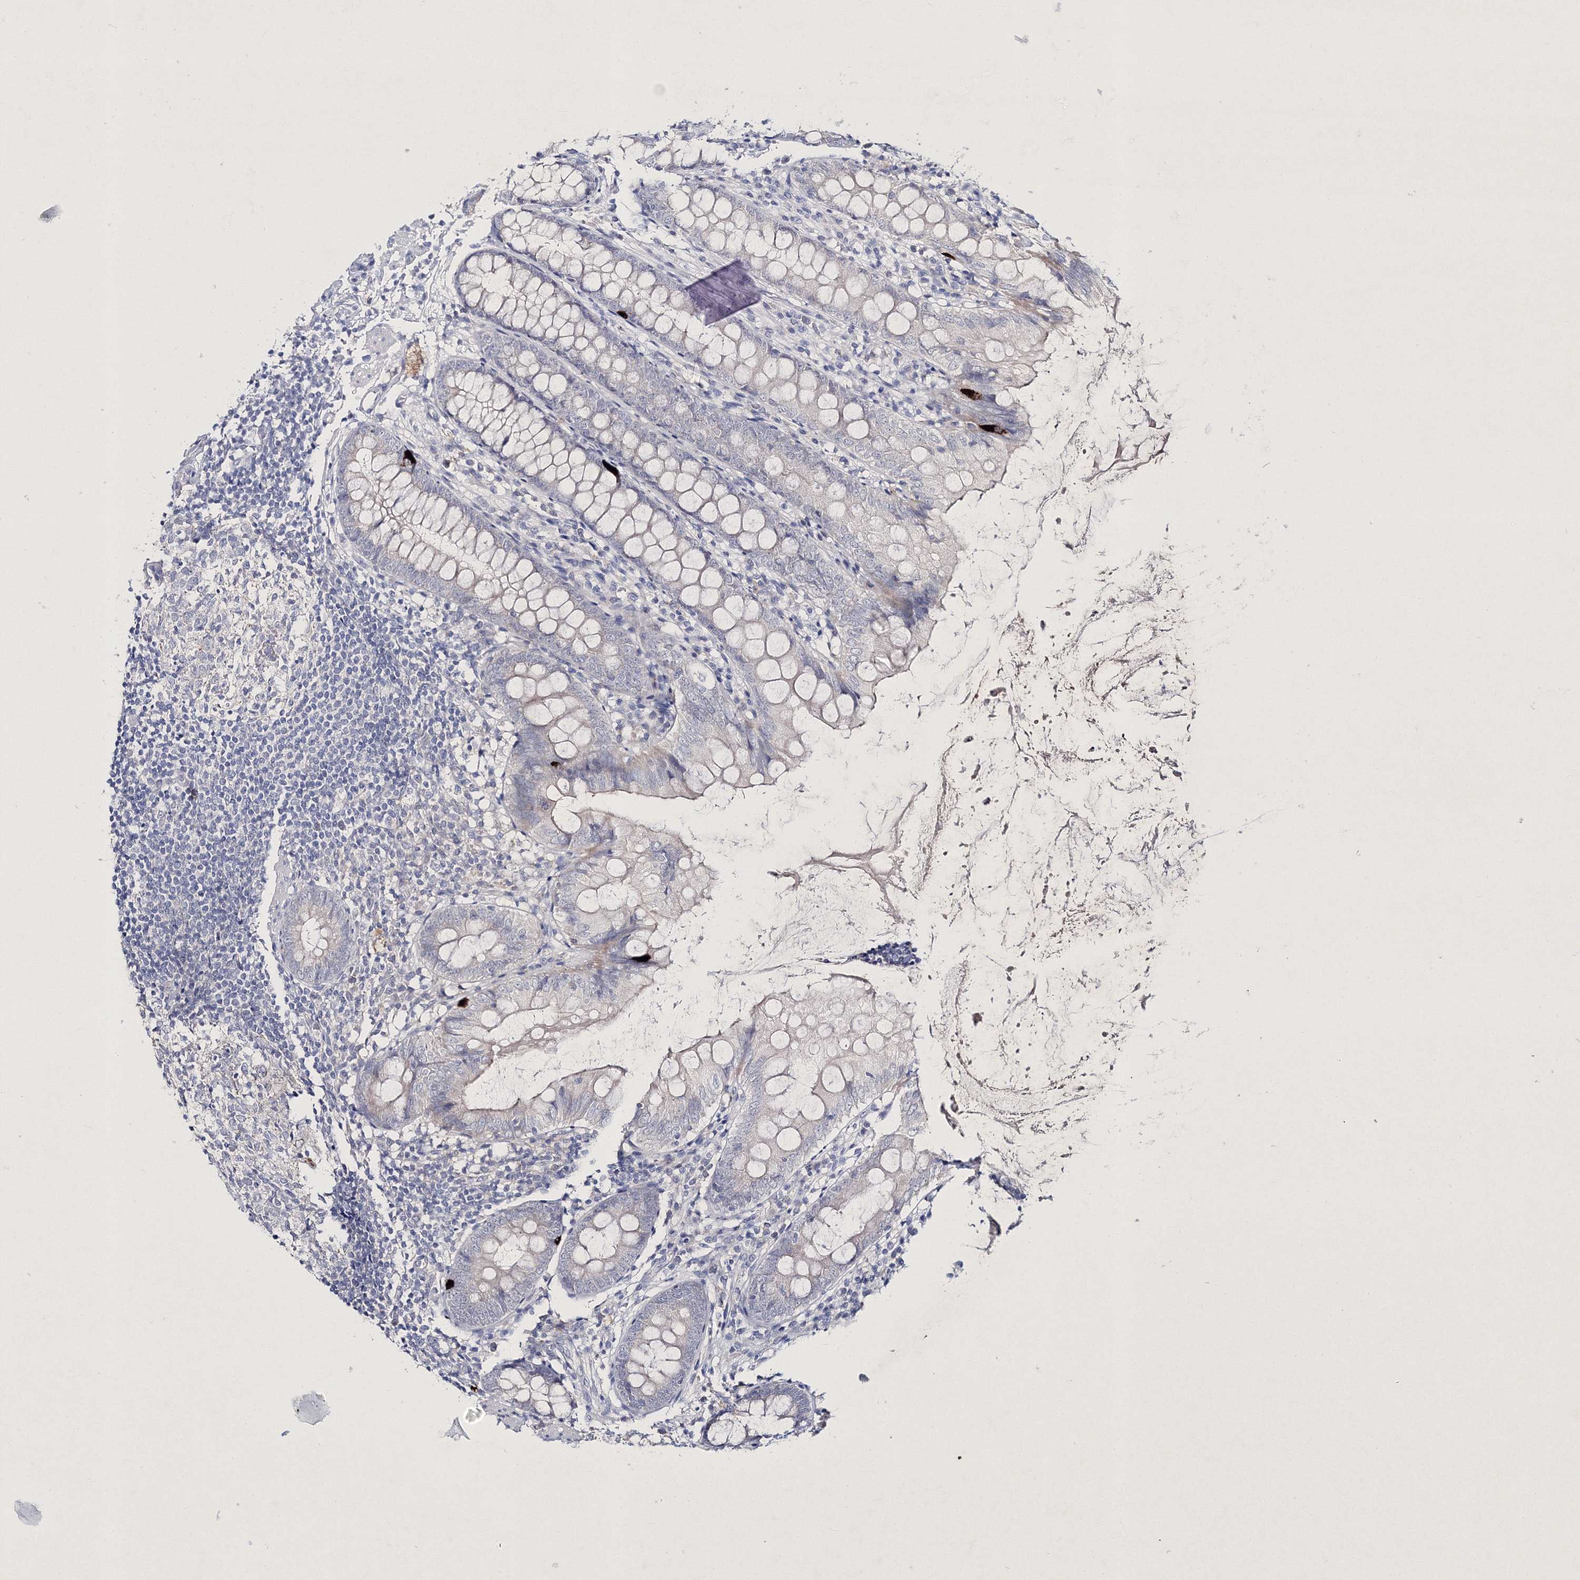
{"staining": {"intensity": "strong", "quantity": "<25%", "location": "cytoplasmic/membranous"}, "tissue": "appendix", "cell_type": "Glandular cells", "image_type": "normal", "snomed": [{"axis": "morphology", "description": "Normal tissue, NOS"}, {"axis": "topography", "description": "Appendix"}], "caption": "IHC image of normal appendix: appendix stained using IHC shows medium levels of strong protein expression localized specifically in the cytoplasmic/membranous of glandular cells, appearing as a cytoplasmic/membranous brown color.", "gene": "NEU4", "patient": {"sex": "female", "age": 77}}